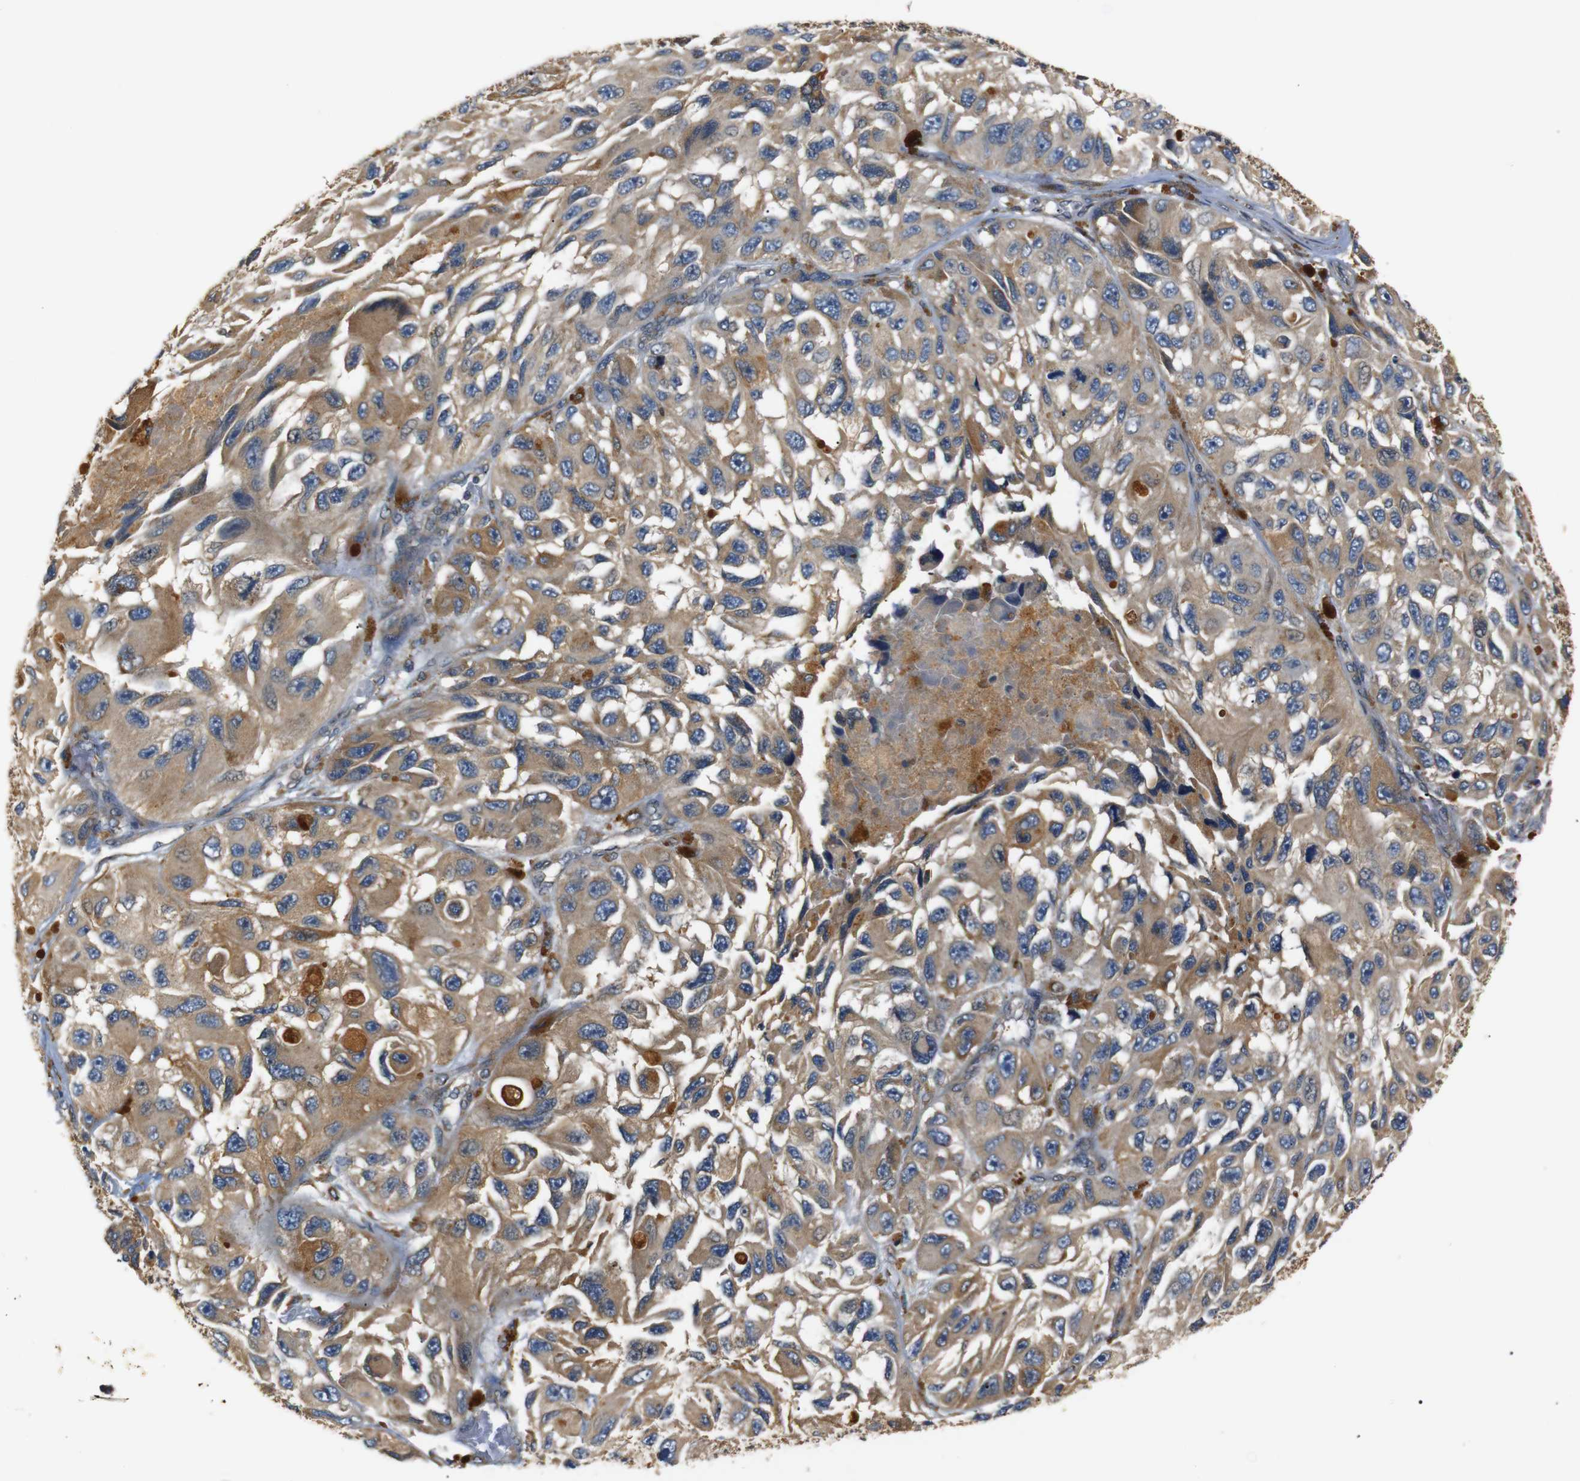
{"staining": {"intensity": "moderate", "quantity": ">75%", "location": "cytoplasmic/membranous"}, "tissue": "melanoma", "cell_type": "Tumor cells", "image_type": "cancer", "snomed": [{"axis": "morphology", "description": "Malignant melanoma, NOS"}, {"axis": "topography", "description": "Skin"}], "caption": "Protein staining reveals moderate cytoplasmic/membranous expression in approximately >75% of tumor cells in malignant melanoma. Nuclei are stained in blue.", "gene": "TMED2", "patient": {"sex": "female", "age": 73}}